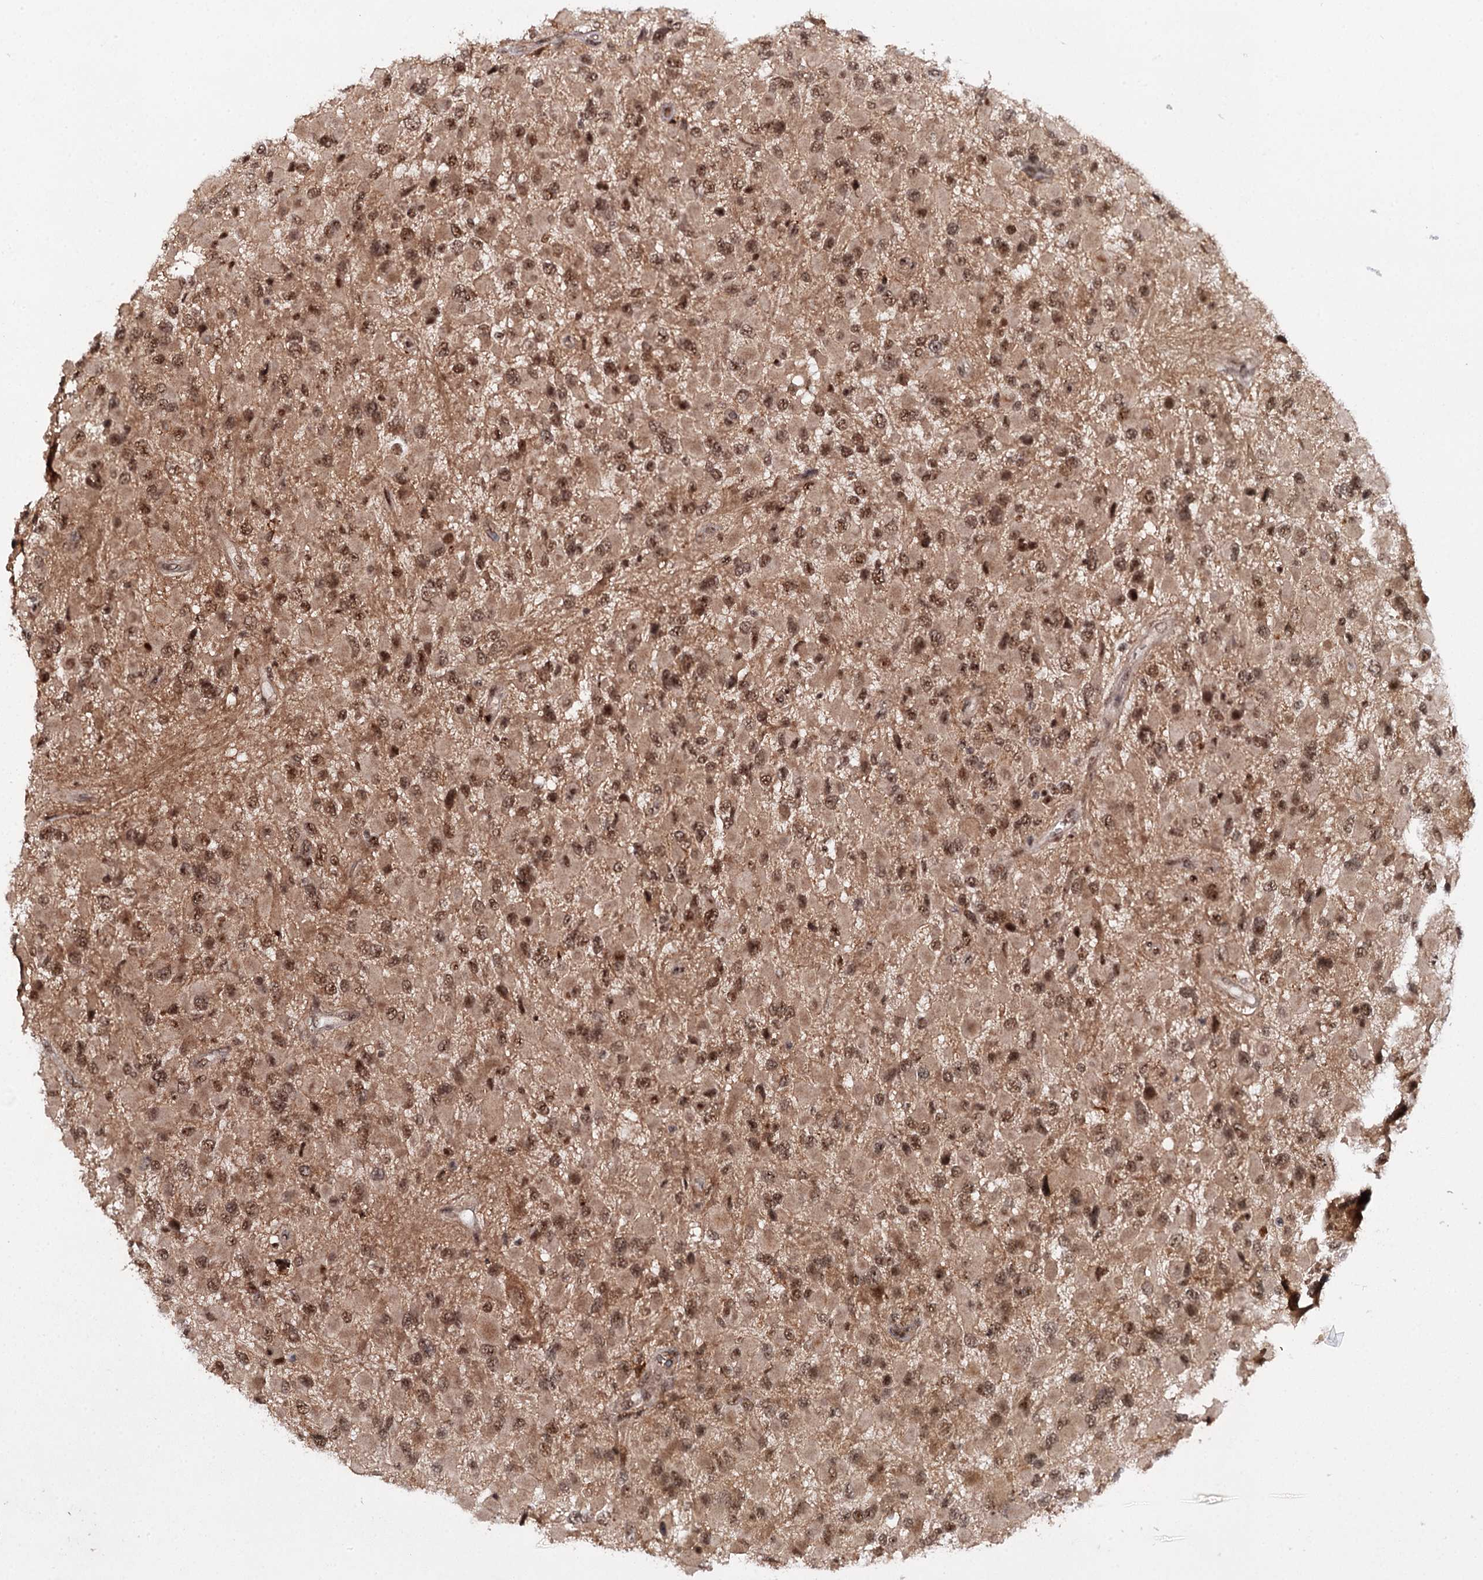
{"staining": {"intensity": "moderate", "quantity": ">75%", "location": "cytoplasmic/membranous,nuclear"}, "tissue": "glioma", "cell_type": "Tumor cells", "image_type": "cancer", "snomed": [{"axis": "morphology", "description": "Glioma, malignant, High grade"}, {"axis": "topography", "description": "Brain"}], "caption": "The histopathology image exhibits staining of glioma, revealing moderate cytoplasmic/membranous and nuclear protein positivity (brown color) within tumor cells. The protein is shown in brown color, while the nuclei are stained blue.", "gene": "BUD13", "patient": {"sex": "male", "age": 53}}